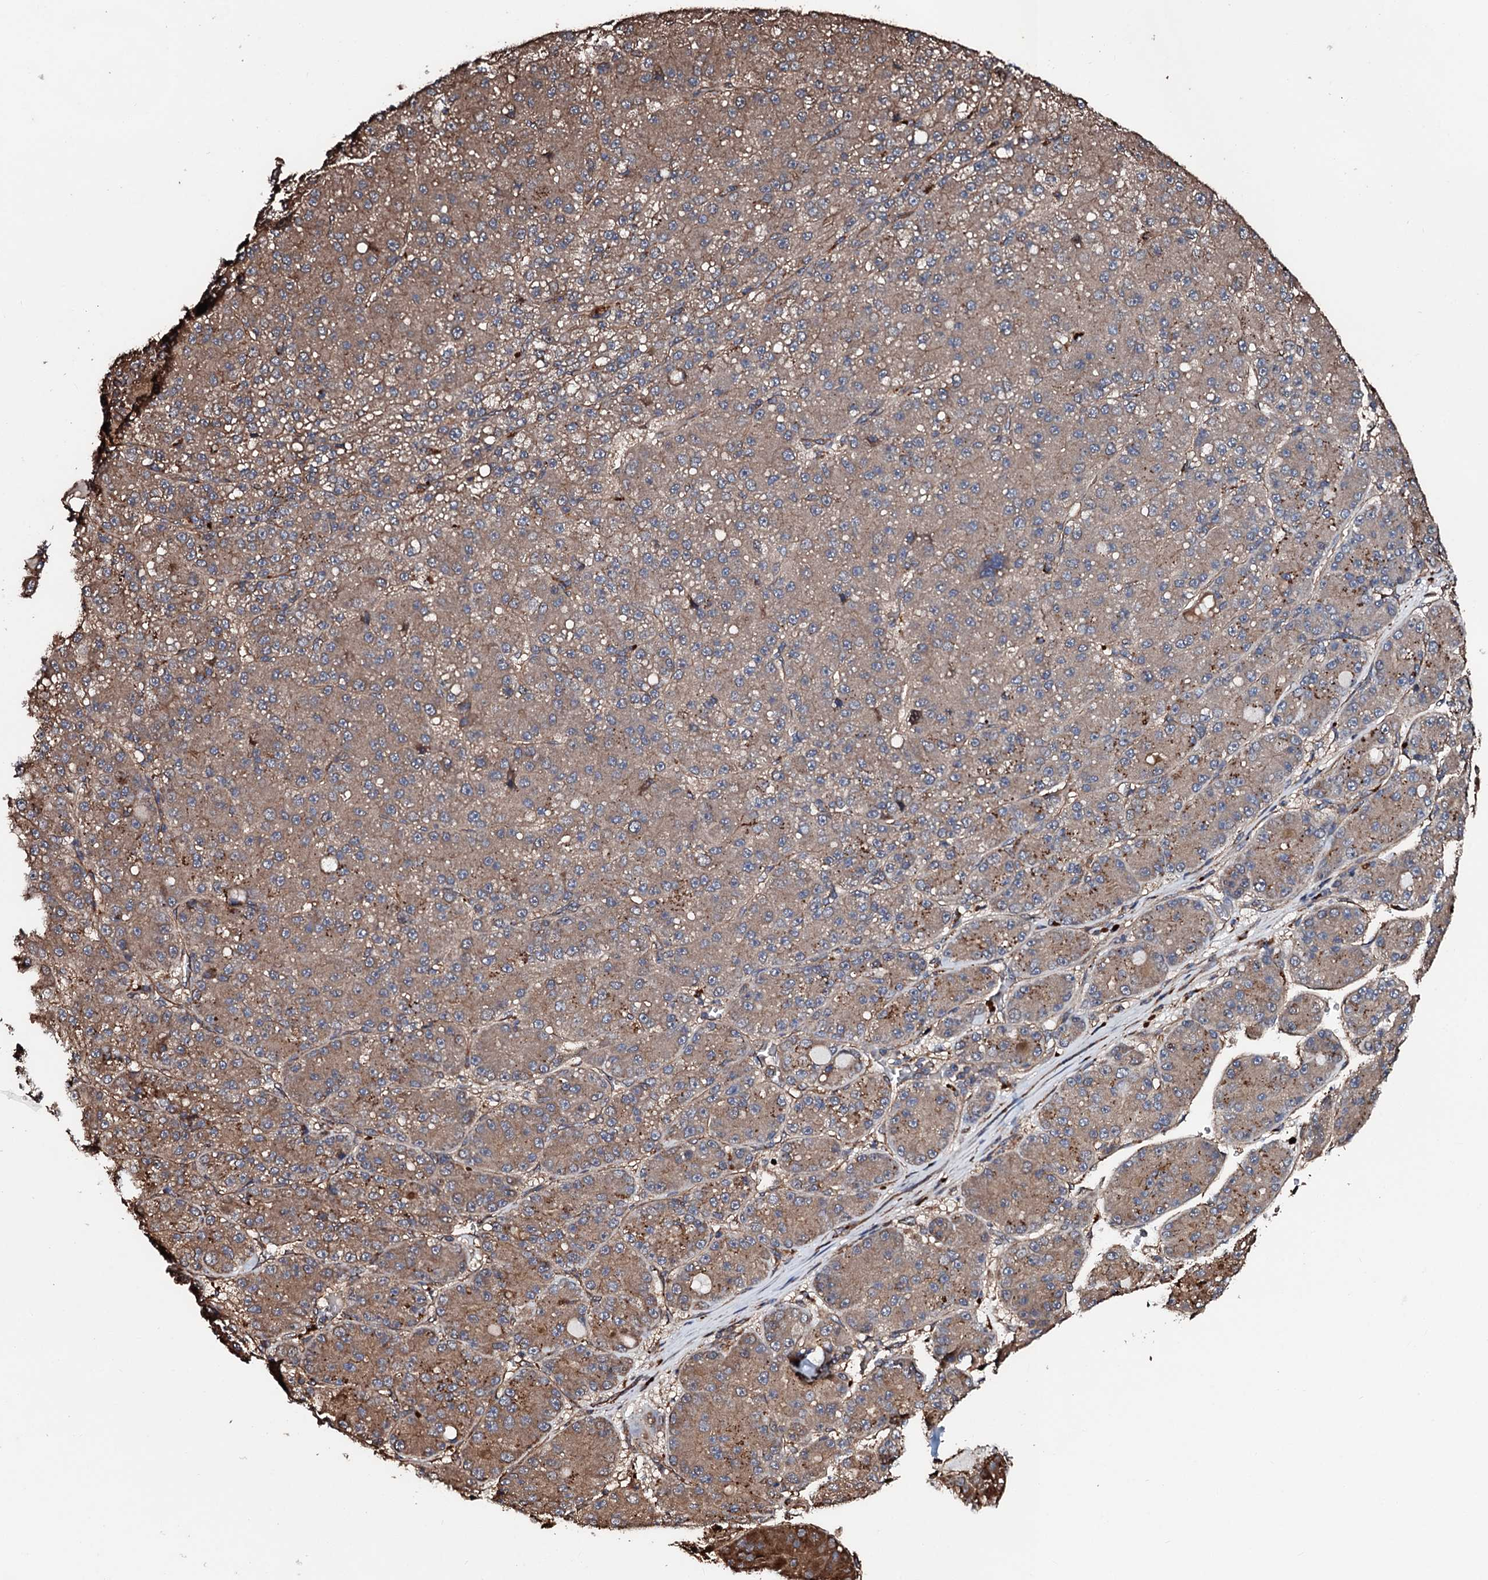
{"staining": {"intensity": "moderate", "quantity": ">75%", "location": "cytoplasmic/membranous"}, "tissue": "liver cancer", "cell_type": "Tumor cells", "image_type": "cancer", "snomed": [{"axis": "morphology", "description": "Carcinoma, Hepatocellular, NOS"}, {"axis": "topography", "description": "Liver"}], "caption": "The immunohistochemical stain shows moderate cytoplasmic/membranous staining in tumor cells of liver cancer tissue. (IHC, brightfield microscopy, high magnification).", "gene": "CKAP5", "patient": {"sex": "male", "age": 67}}